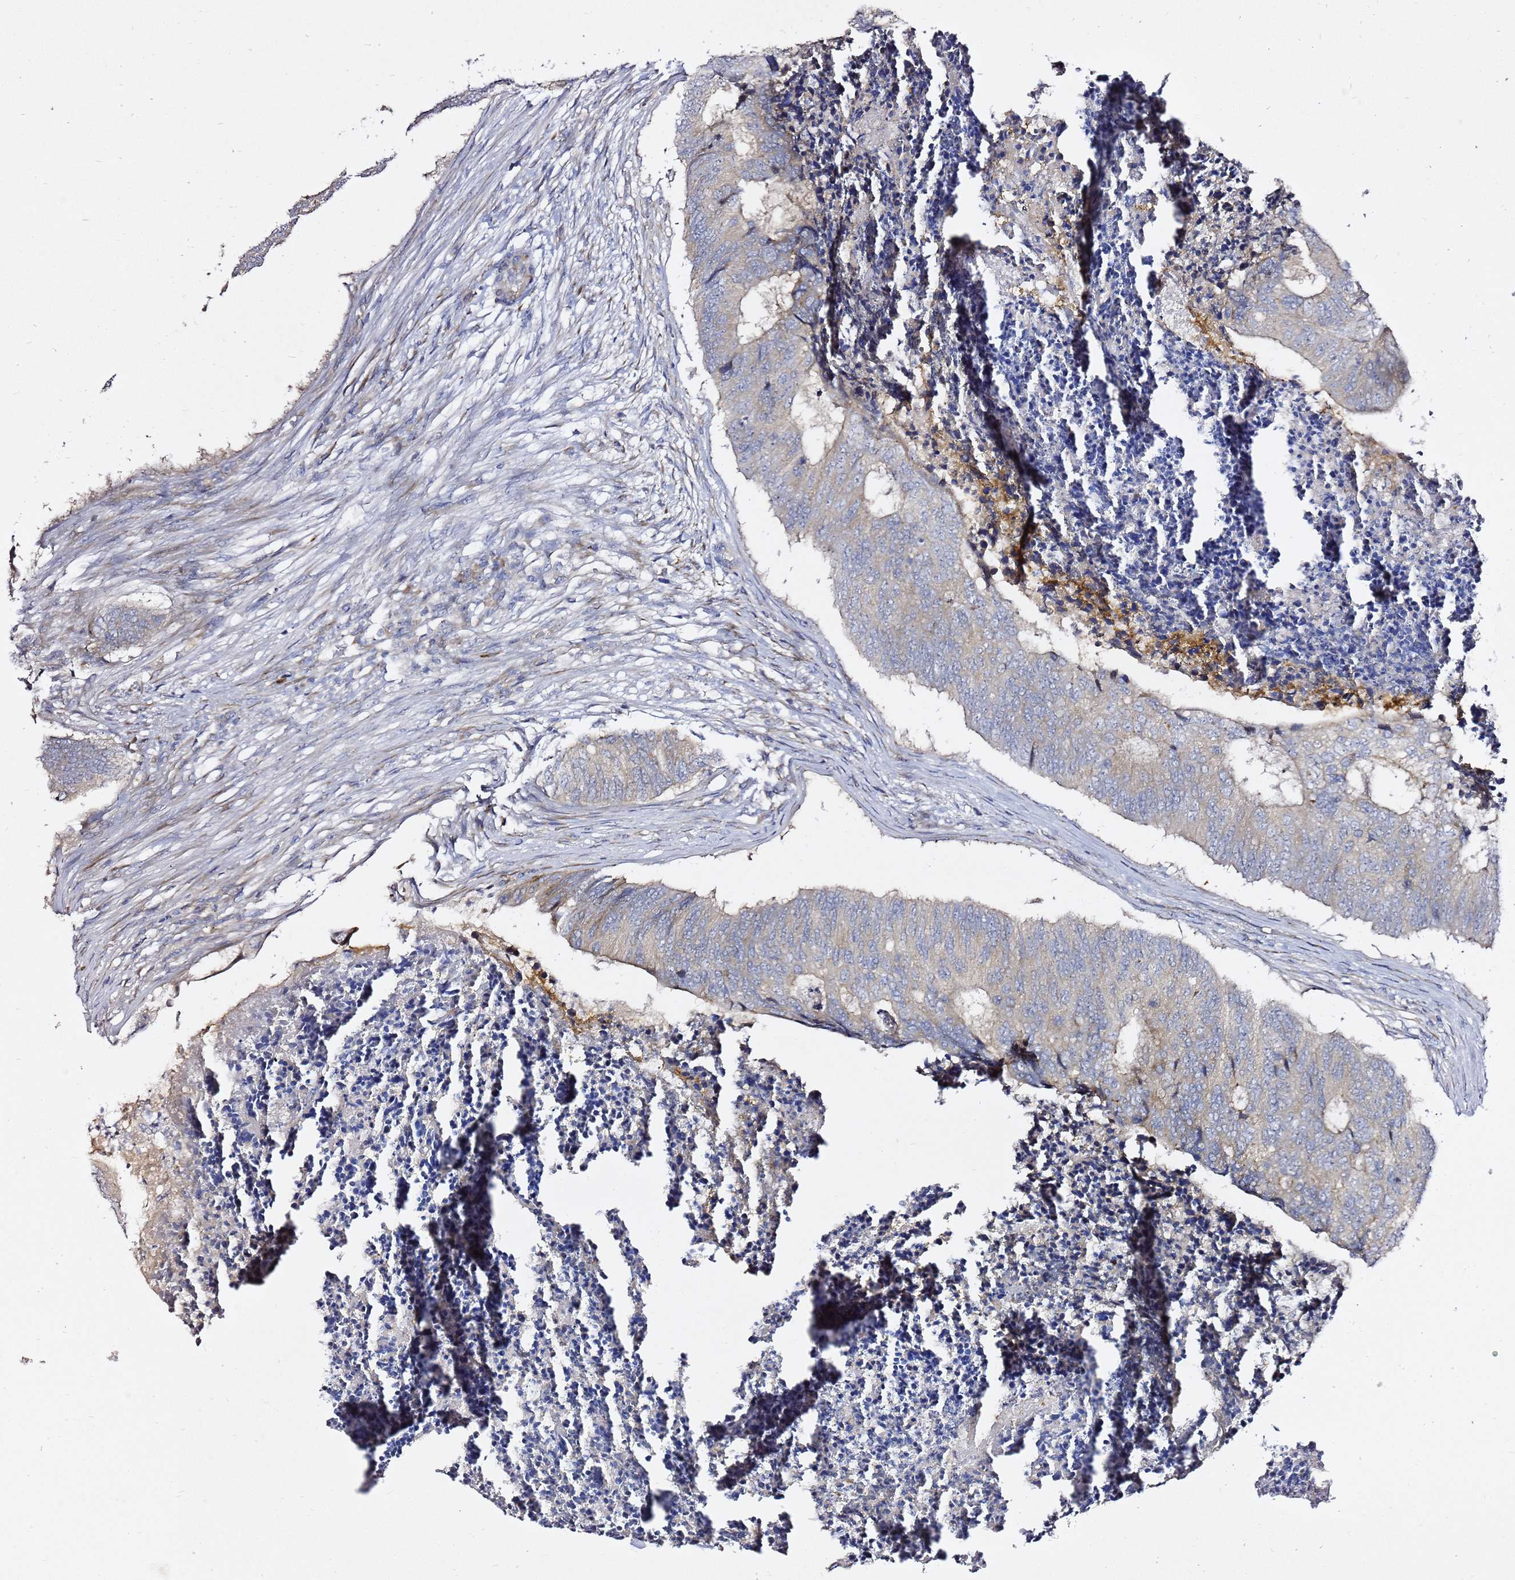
{"staining": {"intensity": "weak", "quantity": "<25%", "location": "cytoplasmic/membranous"}, "tissue": "colorectal cancer", "cell_type": "Tumor cells", "image_type": "cancer", "snomed": [{"axis": "morphology", "description": "Adenocarcinoma, NOS"}, {"axis": "topography", "description": "Colon"}], "caption": "Tumor cells are negative for protein expression in human adenocarcinoma (colorectal). (IHC, brightfield microscopy, high magnification).", "gene": "MON1B", "patient": {"sex": "female", "age": 67}}